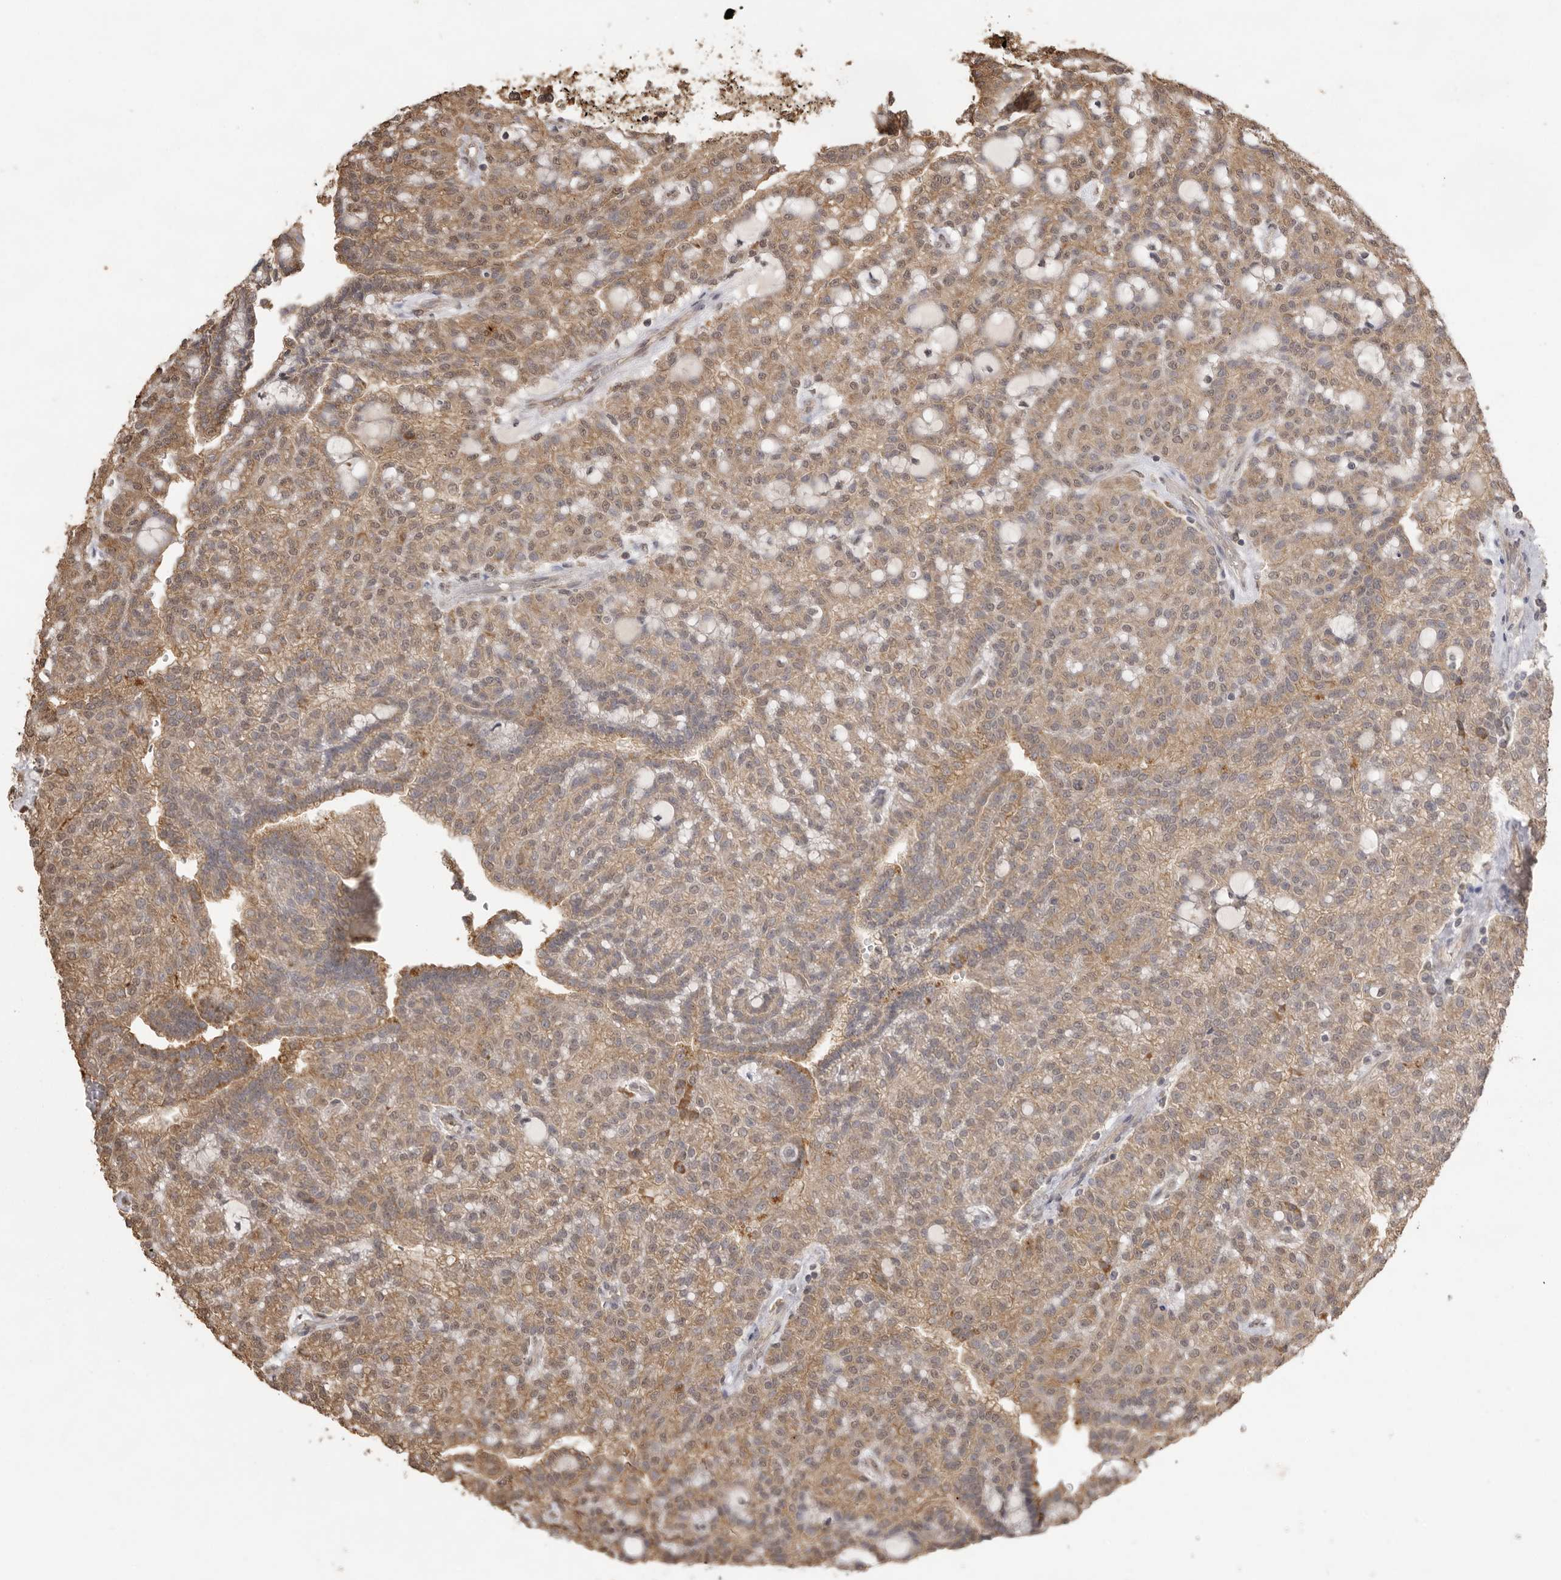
{"staining": {"intensity": "moderate", "quantity": ">75%", "location": "cytoplasmic/membranous,nuclear"}, "tissue": "renal cancer", "cell_type": "Tumor cells", "image_type": "cancer", "snomed": [{"axis": "morphology", "description": "Adenocarcinoma, NOS"}, {"axis": "topography", "description": "Kidney"}], "caption": "Renal adenocarcinoma stained for a protein (brown) displays moderate cytoplasmic/membranous and nuclear positive expression in about >75% of tumor cells.", "gene": "JAG2", "patient": {"sex": "male", "age": 63}}